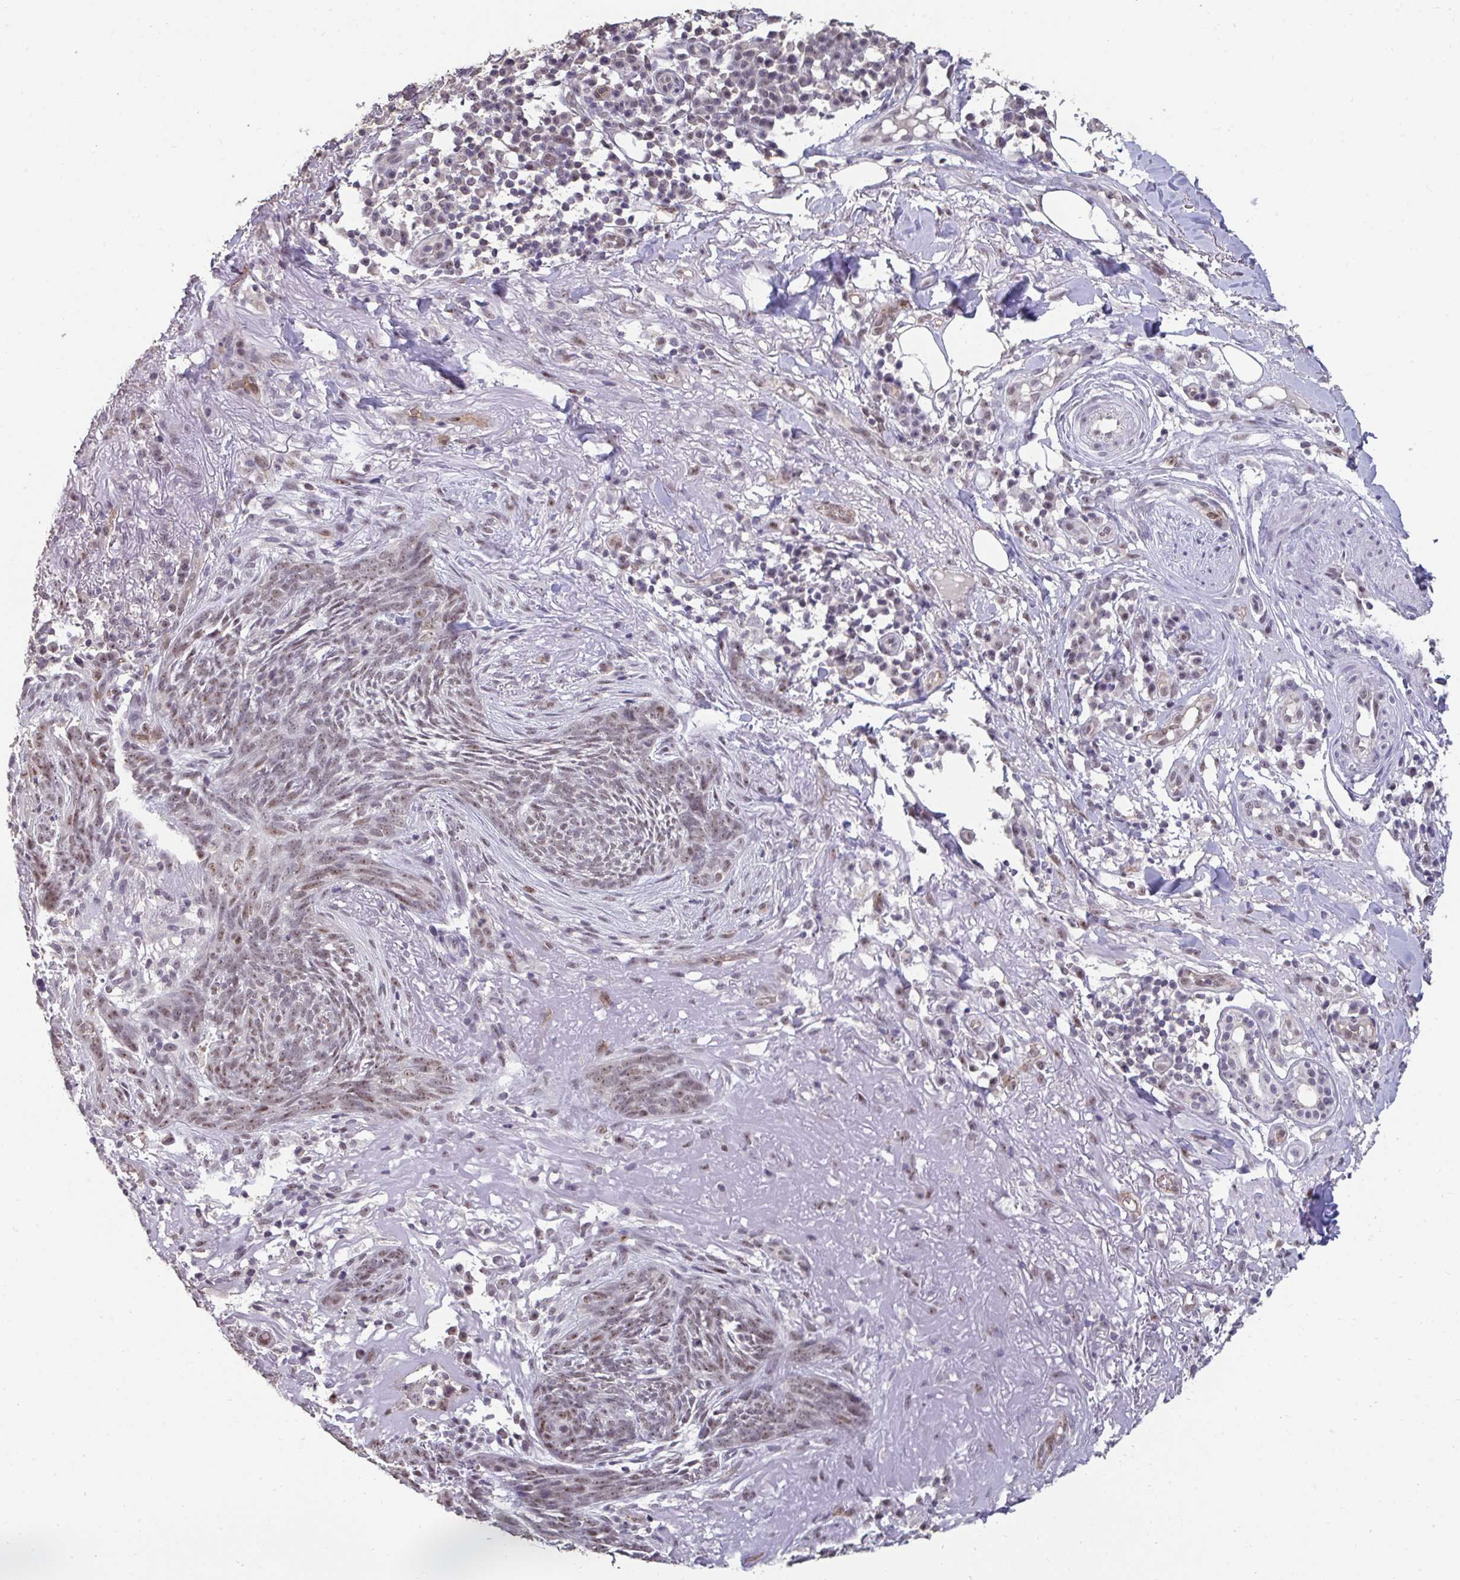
{"staining": {"intensity": "weak", "quantity": ">75%", "location": "nuclear"}, "tissue": "skin cancer", "cell_type": "Tumor cells", "image_type": "cancer", "snomed": [{"axis": "morphology", "description": "Basal cell carcinoma"}, {"axis": "topography", "description": "Skin"}], "caption": "A brown stain labels weak nuclear positivity of a protein in human basal cell carcinoma (skin) tumor cells.", "gene": "SENP3", "patient": {"sex": "female", "age": 93}}